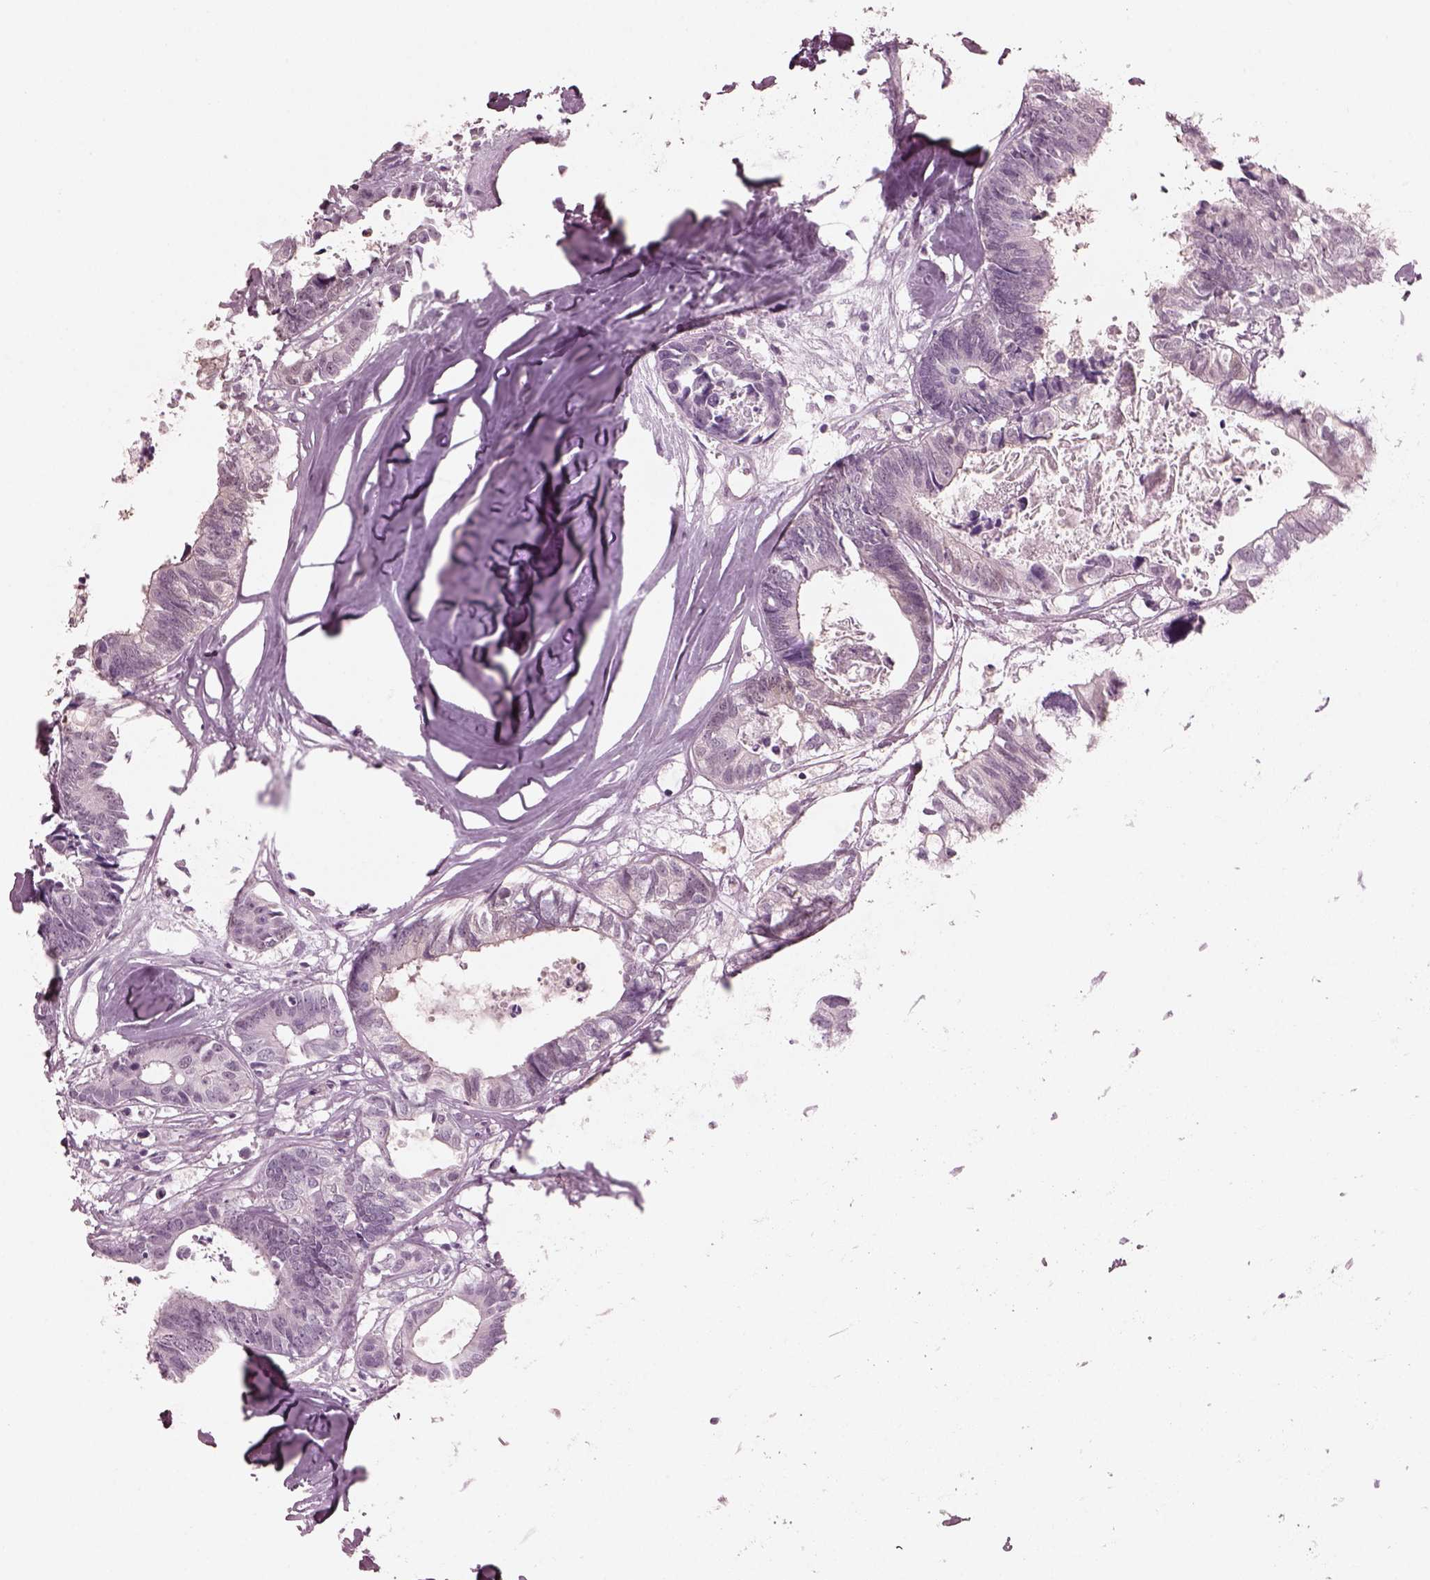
{"staining": {"intensity": "negative", "quantity": "none", "location": "none"}, "tissue": "colorectal cancer", "cell_type": "Tumor cells", "image_type": "cancer", "snomed": [{"axis": "morphology", "description": "Adenocarcinoma, NOS"}, {"axis": "topography", "description": "Colon"}, {"axis": "topography", "description": "Rectum"}], "caption": "This is a histopathology image of immunohistochemistry staining of adenocarcinoma (colorectal), which shows no expression in tumor cells. (DAB immunohistochemistry (IHC) with hematoxylin counter stain).", "gene": "C2orf81", "patient": {"sex": "male", "age": 57}}